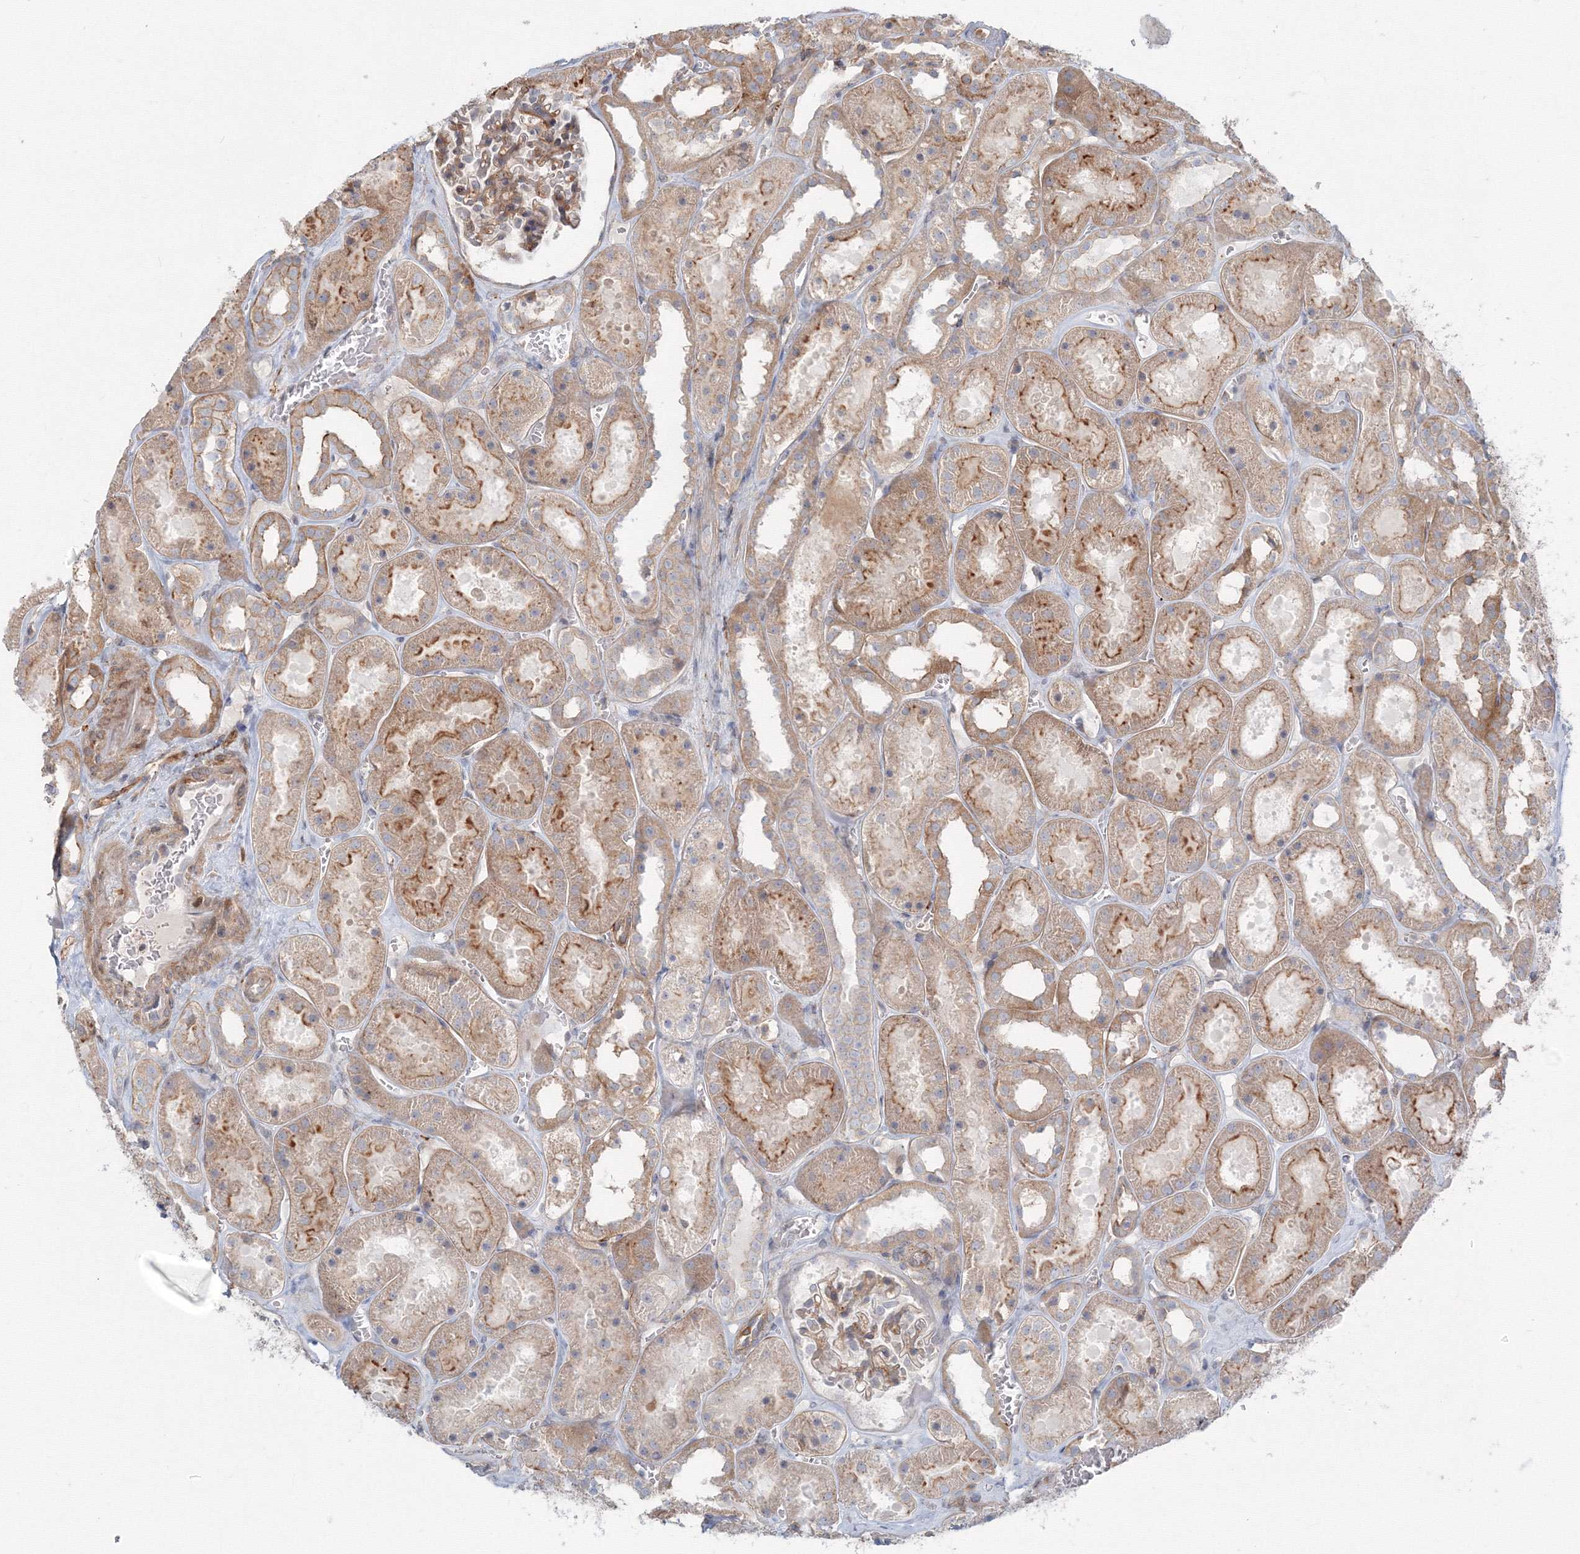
{"staining": {"intensity": "moderate", "quantity": "25%-75%", "location": "cytoplasmic/membranous"}, "tissue": "kidney", "cell_type": "Cells in glomeruli", "image_type": "normal", "snomed": [{"axis": "morphology", "description": "Normal tissue, NOS"}, {"axis": "topography", "description": "Kidney"}], "caption": "The histopathology image exhibits staining of benign kidney, revealing moderate cytoplasmic/membranous protein positivity (brown color) within cells in glomeruli. (DAB = brown stain, brightfield microscopy at high magnification).", "gene": "SH3PXD2A", "patient": {"sex": "female", "age": 41}}